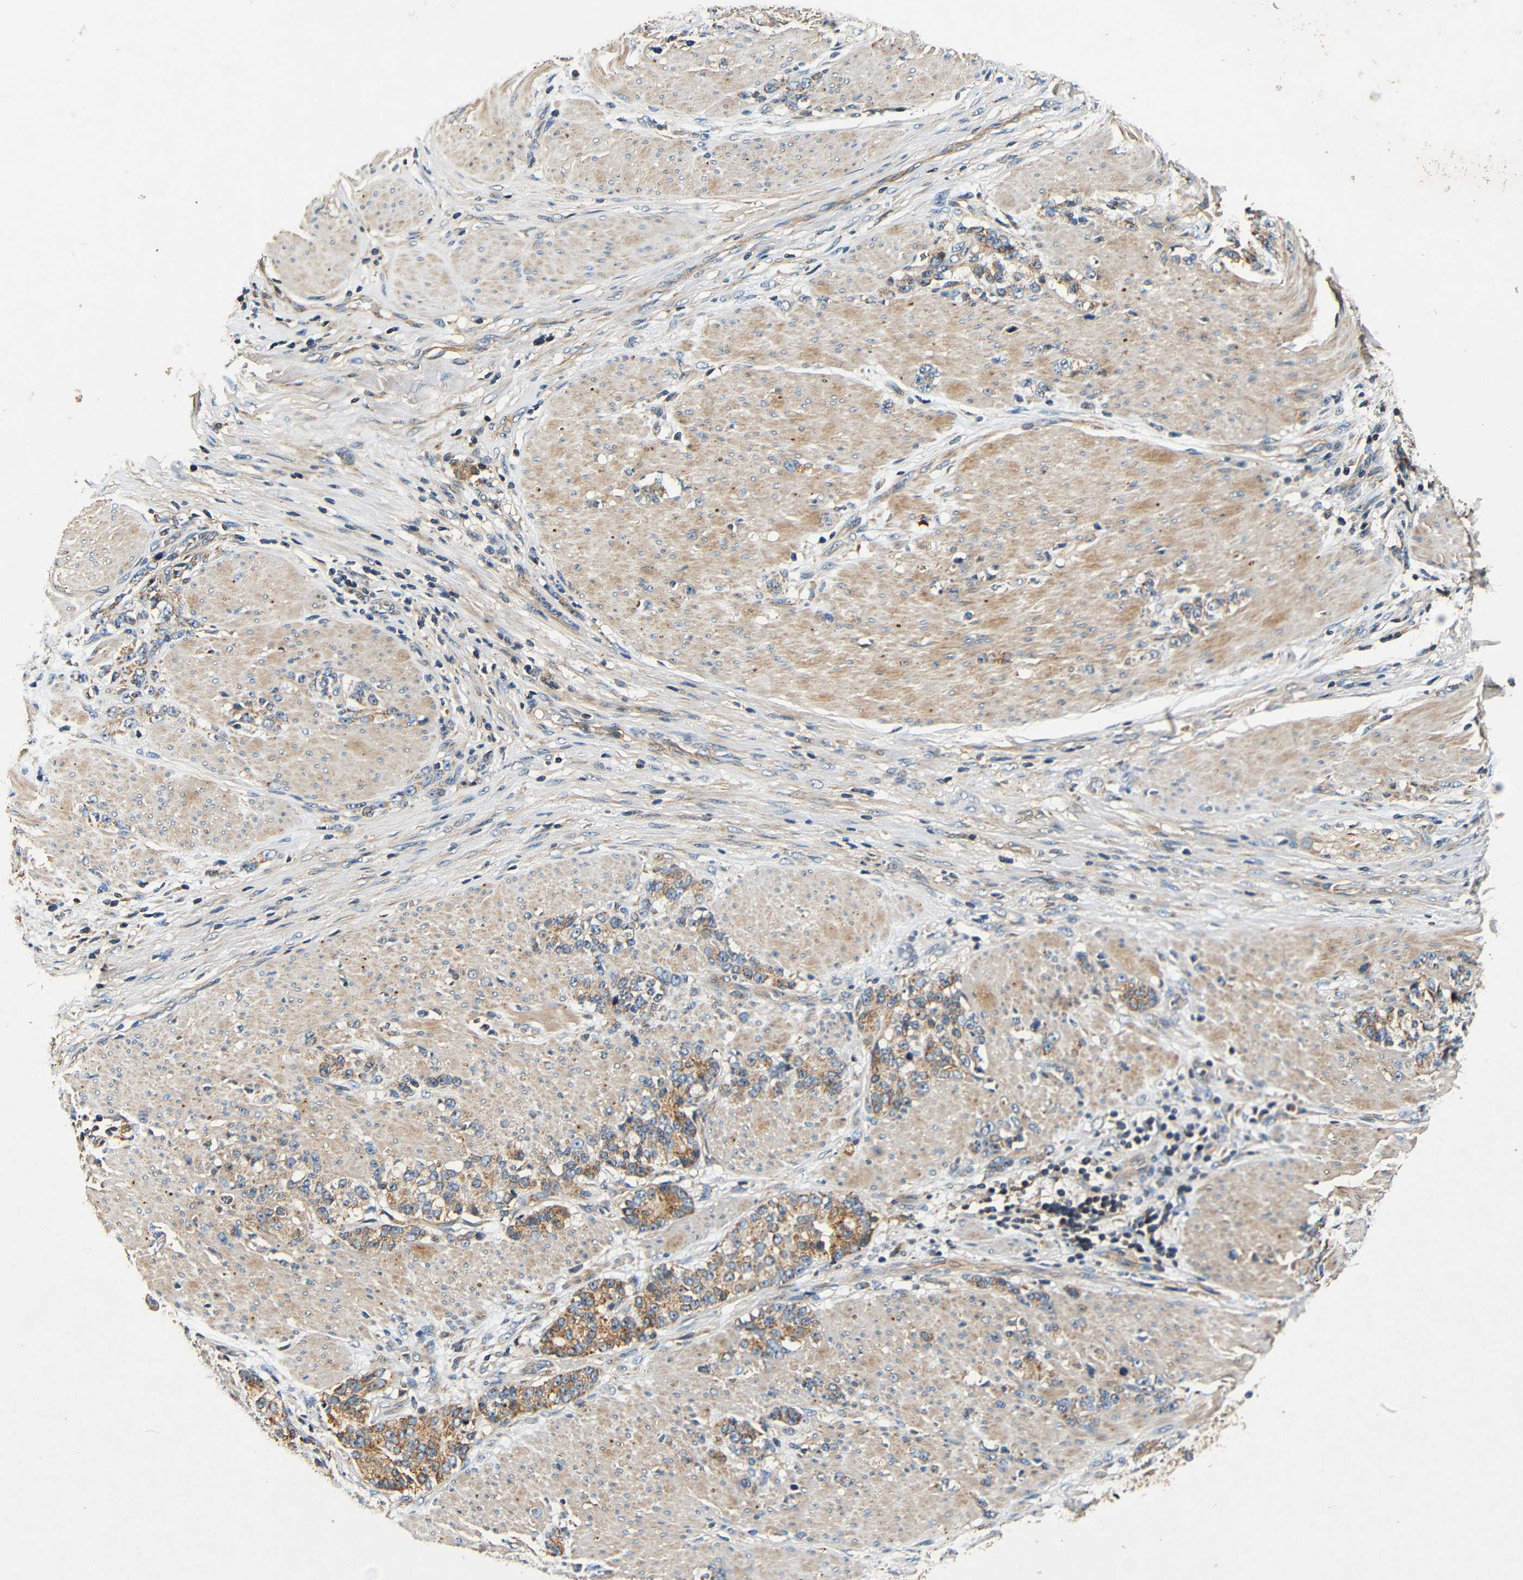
{"staining": {"intensity": "moderate", "quantity": ">75%", "location": "cytoplasmic/membranous"}, "tissue": "stomach cancer", "cell_type": "Tumor cells", "image_type": "cancer", "snomed": [{"axis": "morphology", "description": "Adenocarcinoma, NOS"}, {"axis": "topography", "description": "Stomach, lower"}], "caption": "Immunohistochemical staining of human stomach cancer exhibits moderate cytoplasmic/membranous protein staining in approximately >75% of tumor cells. The staining is performed using DAB brown chromogen to label protein expression. The nuclei are counter-stained blue using hematoxylin.", "gene": "MTX1", "patient": {"sex": "male", "age": 88}}